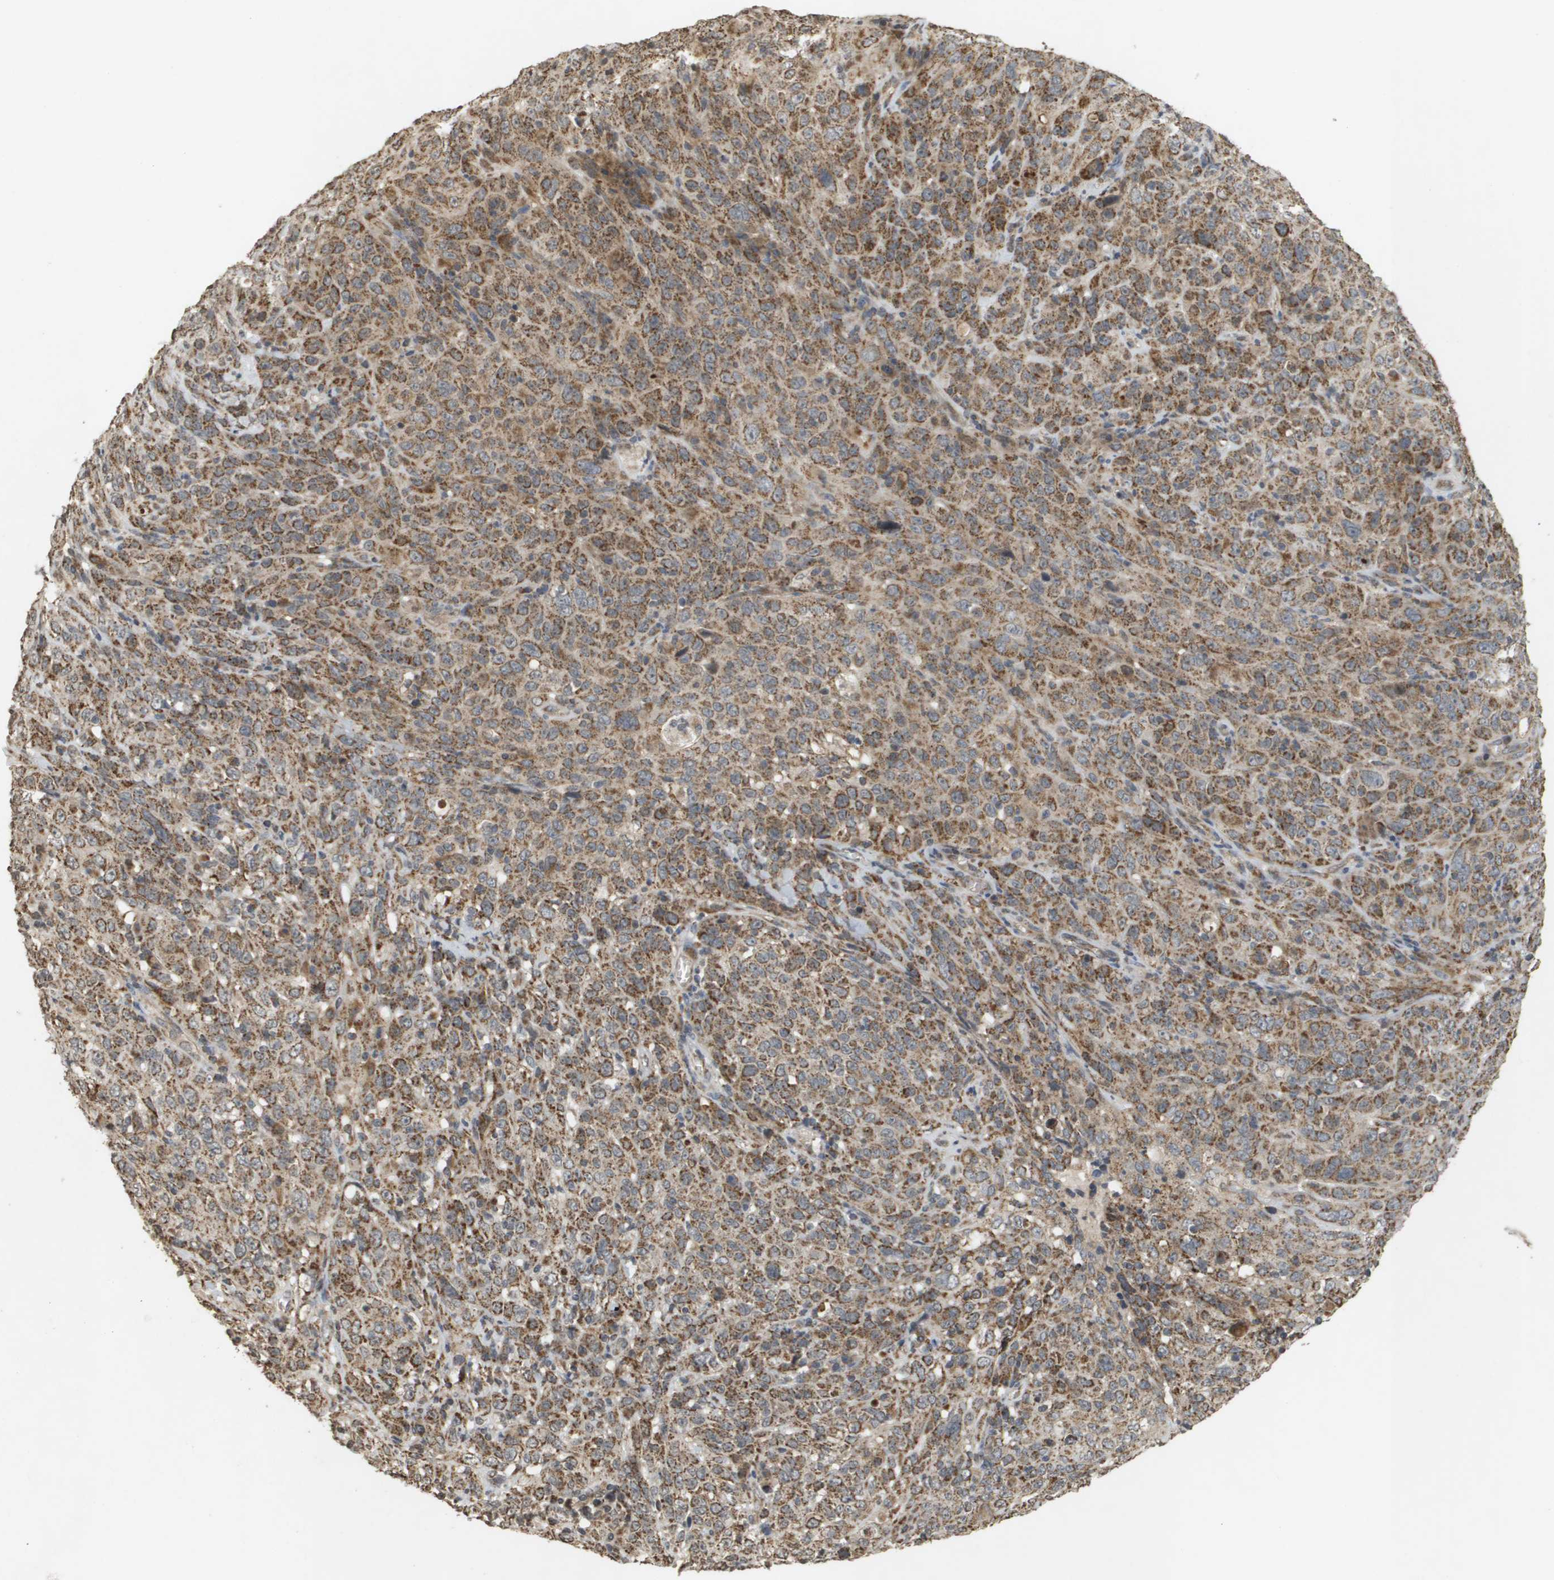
{"staining": {"intensity": "moderate", "quantity": ">75%", "location": "cytoplasmic/membranous"}, "tissue": "cervical cancer", "cell_type": "Tumor cells", "image_type": "cancer", "snomed": [{"axis": "morphology", "description": "Squamous cell carcinoma, NOS"}, {"axis": "topography", "description": "Cervix"}], "caption": "Cervical cancer (squamous cell carcinoma) stained for a protein shows moderate cytoplasmic/membranous positivity in tumor cells.", "gene": "RAB21", "patient": {"sex": "female", "age": 46}}